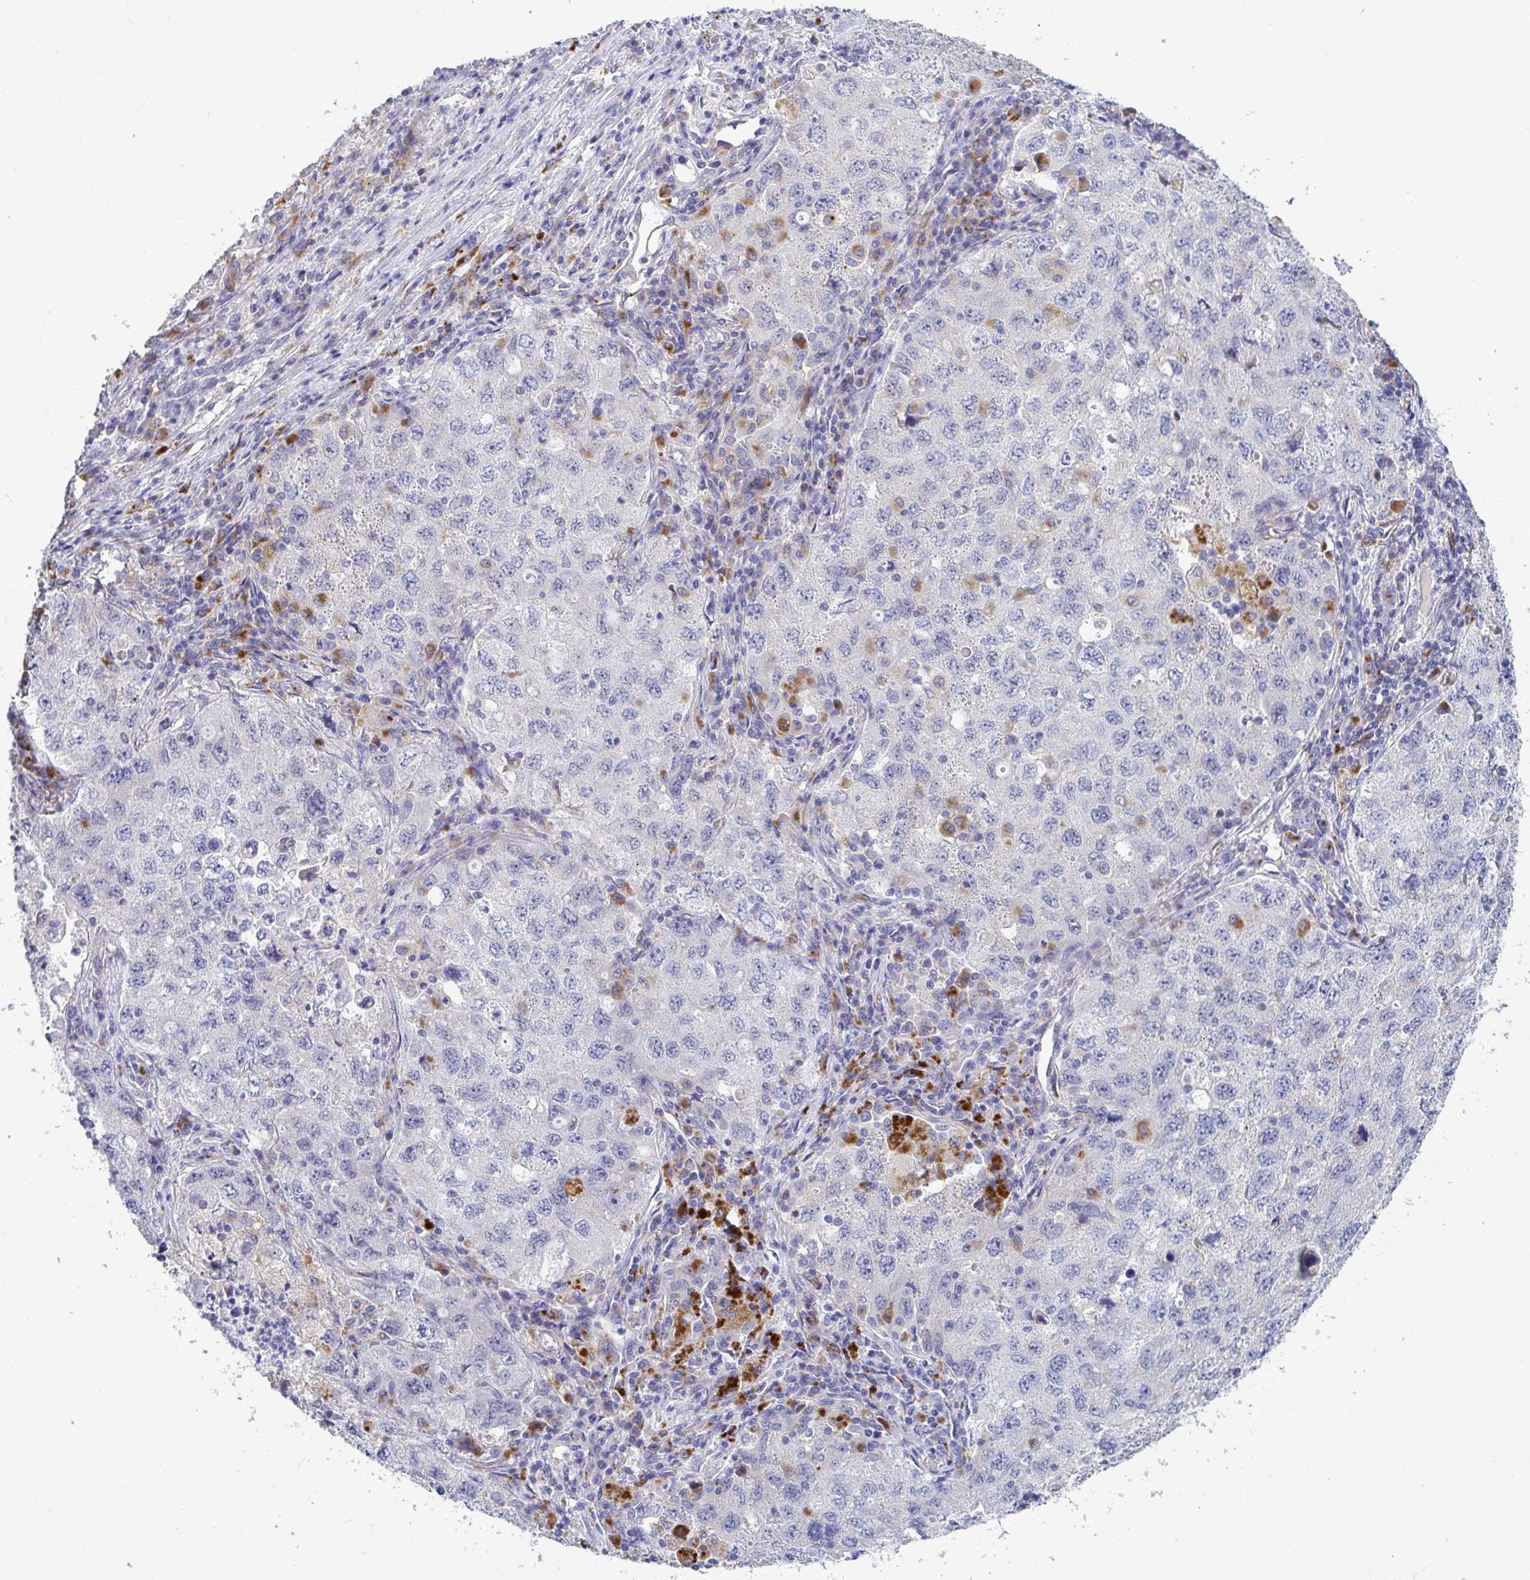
{"staining": {"intensity": "negative", "quantity": "none", "location": "none"}, "tissue": "lung cancer", "cell_type": "Tumor cells", "image_type": "cancer", "snomed": [{"axis": "morphology", "description": "Adenocarcinoma, NOS"}, {"axis": "topography", "description": "Lung"}], "caption": "Immunohistochemistry (IHC) micrograph of adenocarcinoma (lung) stained for a protein (brown), which exhibits no expression in tumor cells. (Brightfield microscopy of DAB IHC at high magnification).", "gene": "GALNT13", "patient": {"sex": "female", "age": 57}}